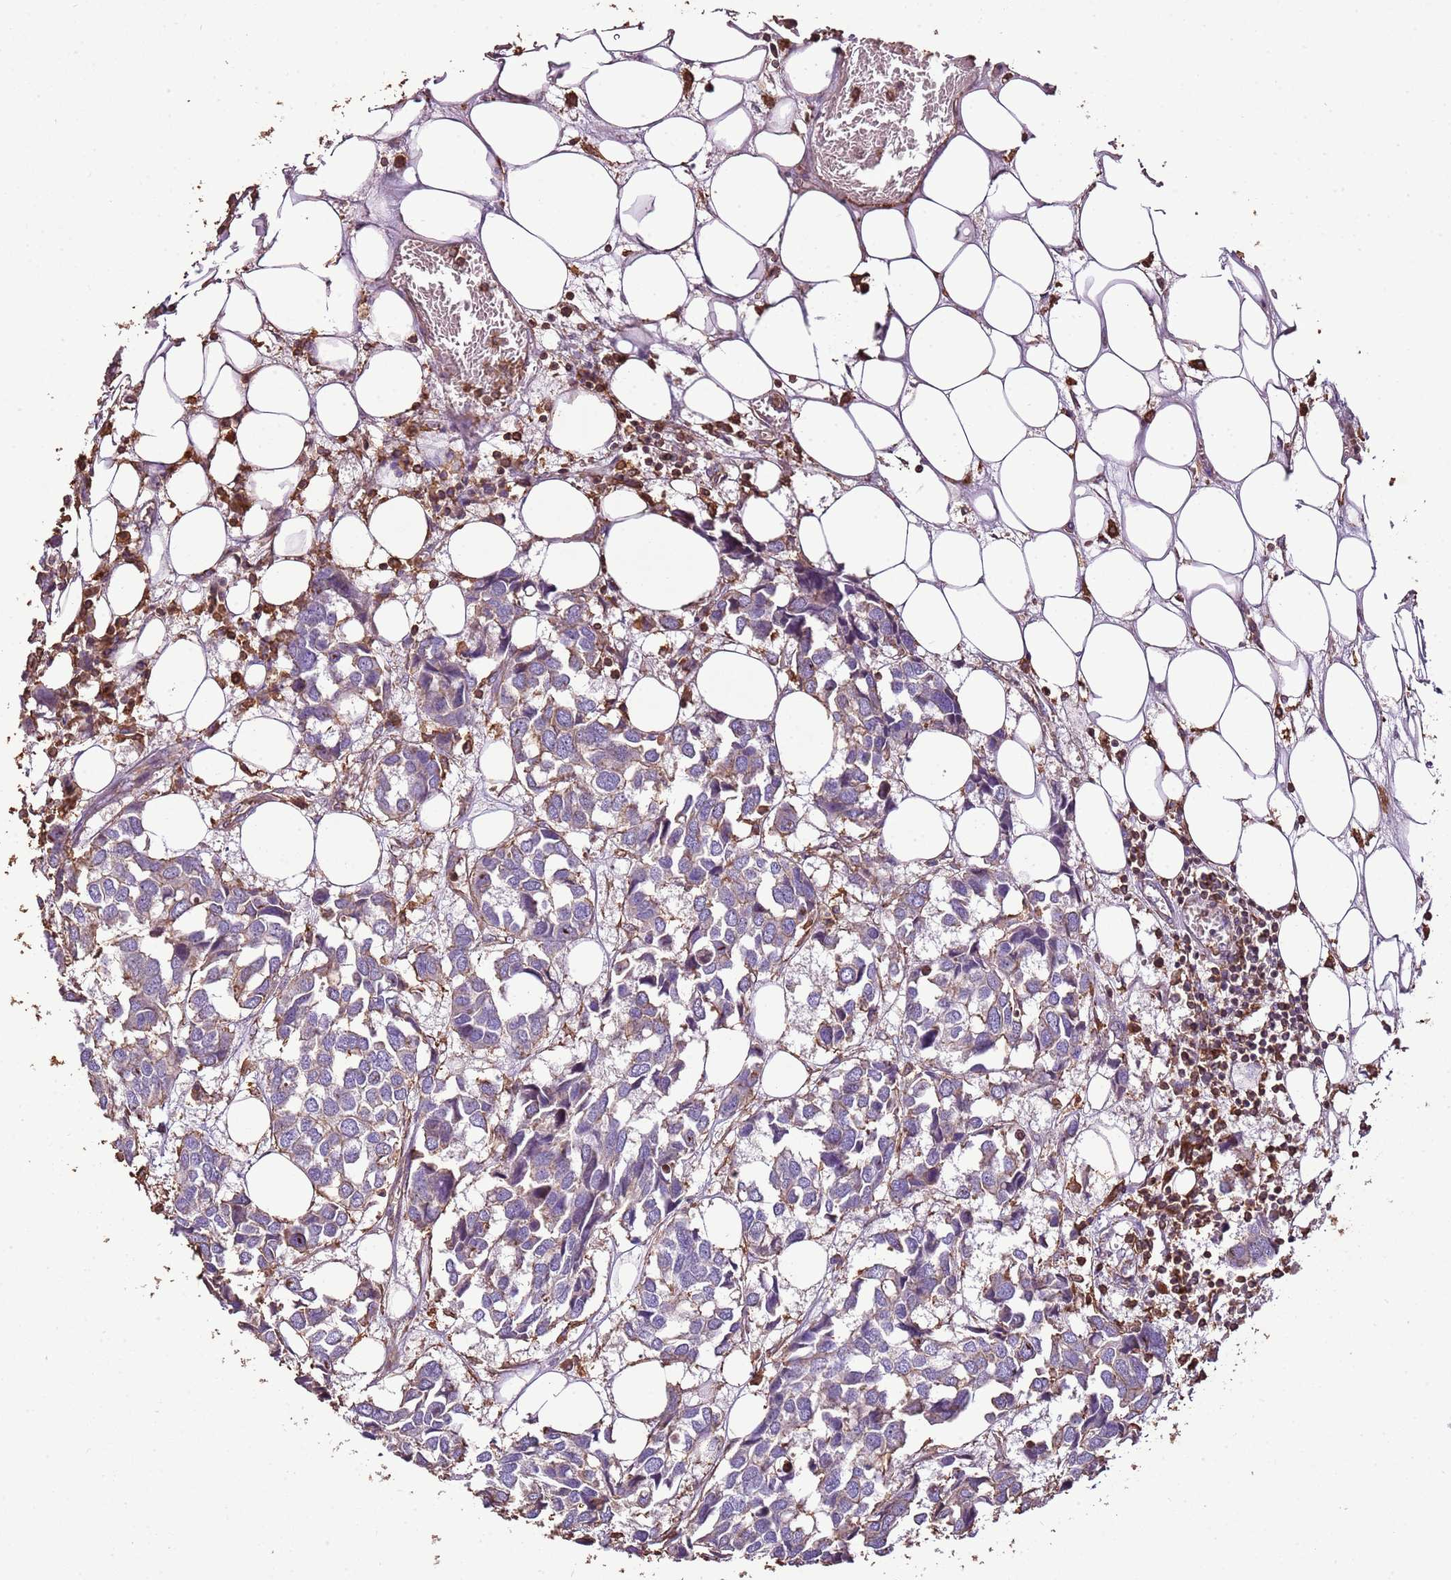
{"staining": {"intensity": "weak", "quantity": "<25%", "location": "cytoplasmic/membranous"}, "tissue": "breast cancer", "cell_type": "Tumor cells", "image_type": "cancer", "snomed": [{"axis": "morphology", "description": "Duct carcinoma"}, {"axis": "topography", "description": "Breast"}], "caption": "The image demonstrates no significant expression in tumor cells of breast cancer (infiltrating ductal carcinoma).", "gene": "ARL10", "patient": {"sex": "female", "age": 83}}